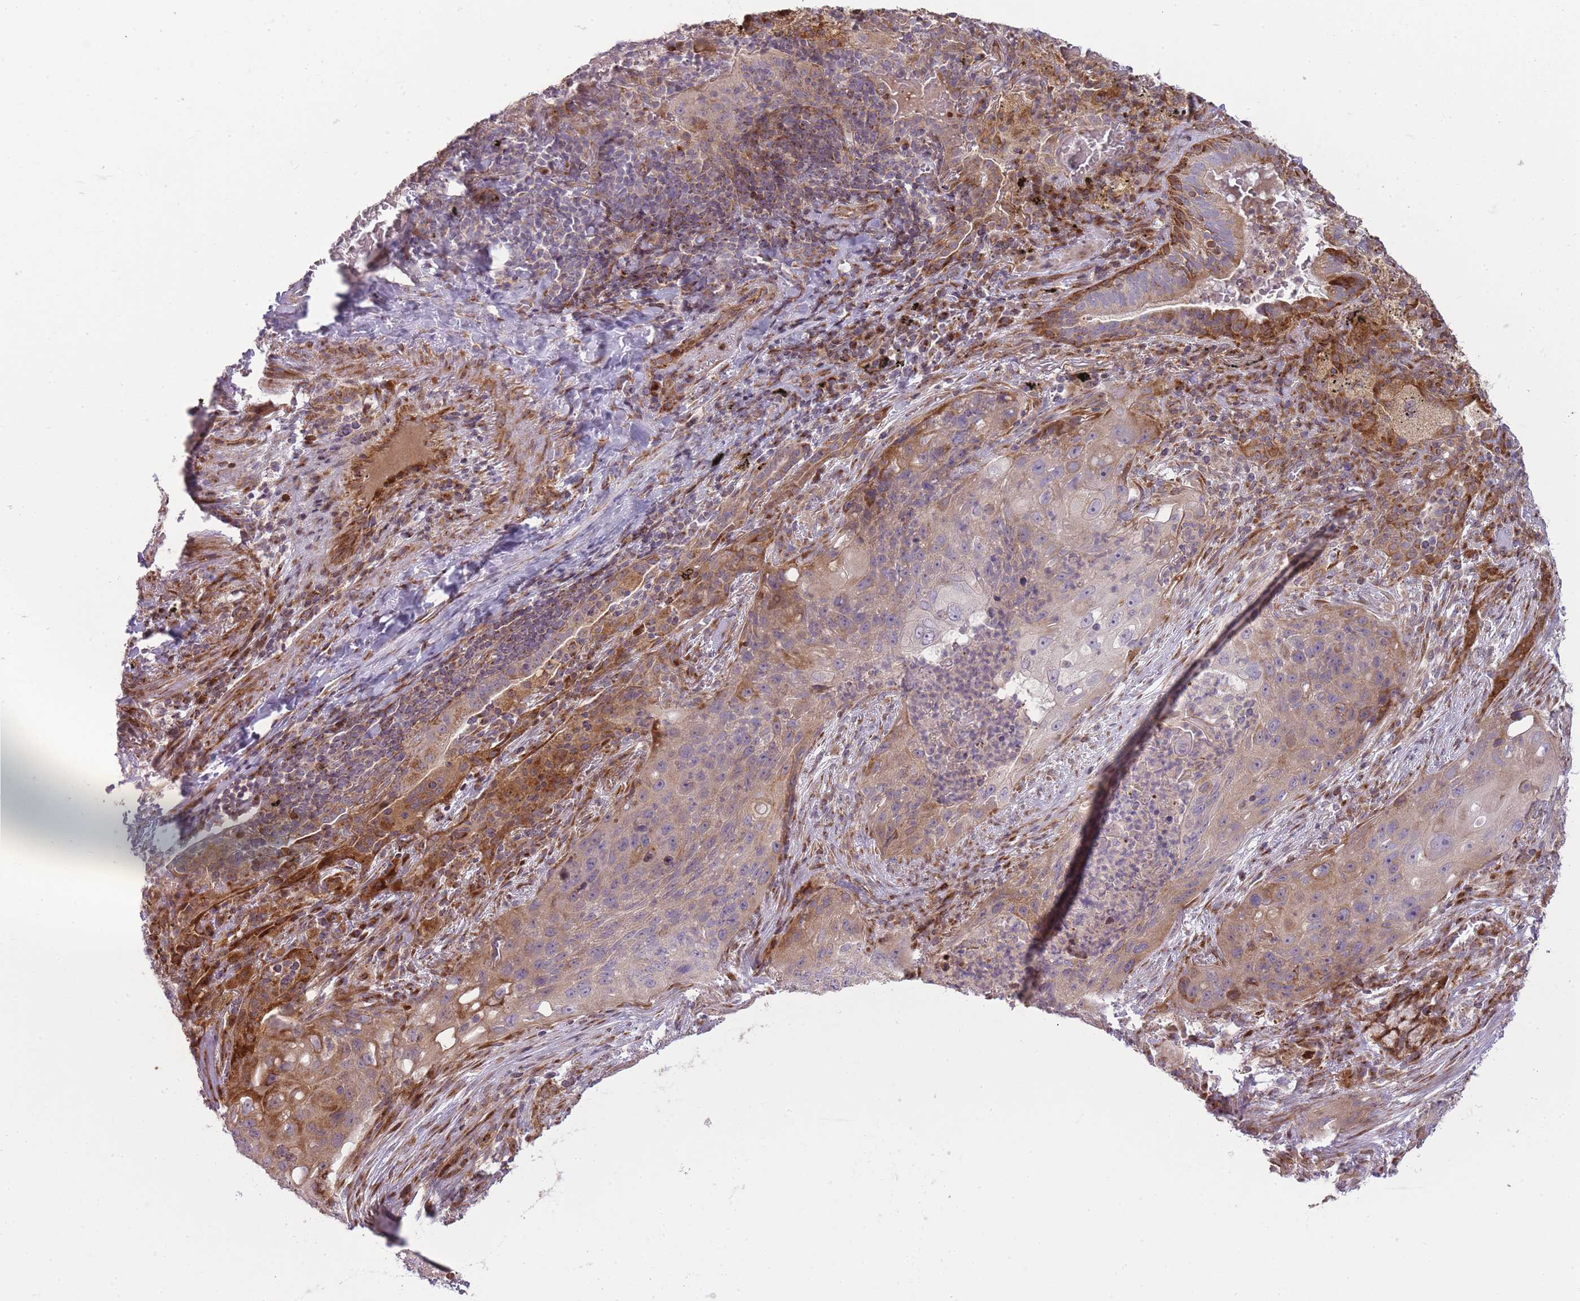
{"staining": {"intensity": "weak", "quantity": "25%-75%", "location": "cytoplasmic/membranous"}, "tissue": "lung cancer", "cell_type": "Tumor cells", "image_type": "cancer", "snomed": [{"axis": "morphology", "description": "Squamous cell carcinoma, NOS"}, {"axis": "topography", "description": "Lung"}], "caption": "Protein expression analysis of human lung cancer reveals weak cytoplasmic/membranous staining in about 25%-75% of tumor cells. The staining was performed using DAB (3,3'-diaminobenzidine), with brown indicating positive protein expression. Nuclei are stained blue with hematoxylin.", "gene": "PPP3R2", "patient": {"sex": "female", "age": 63}}